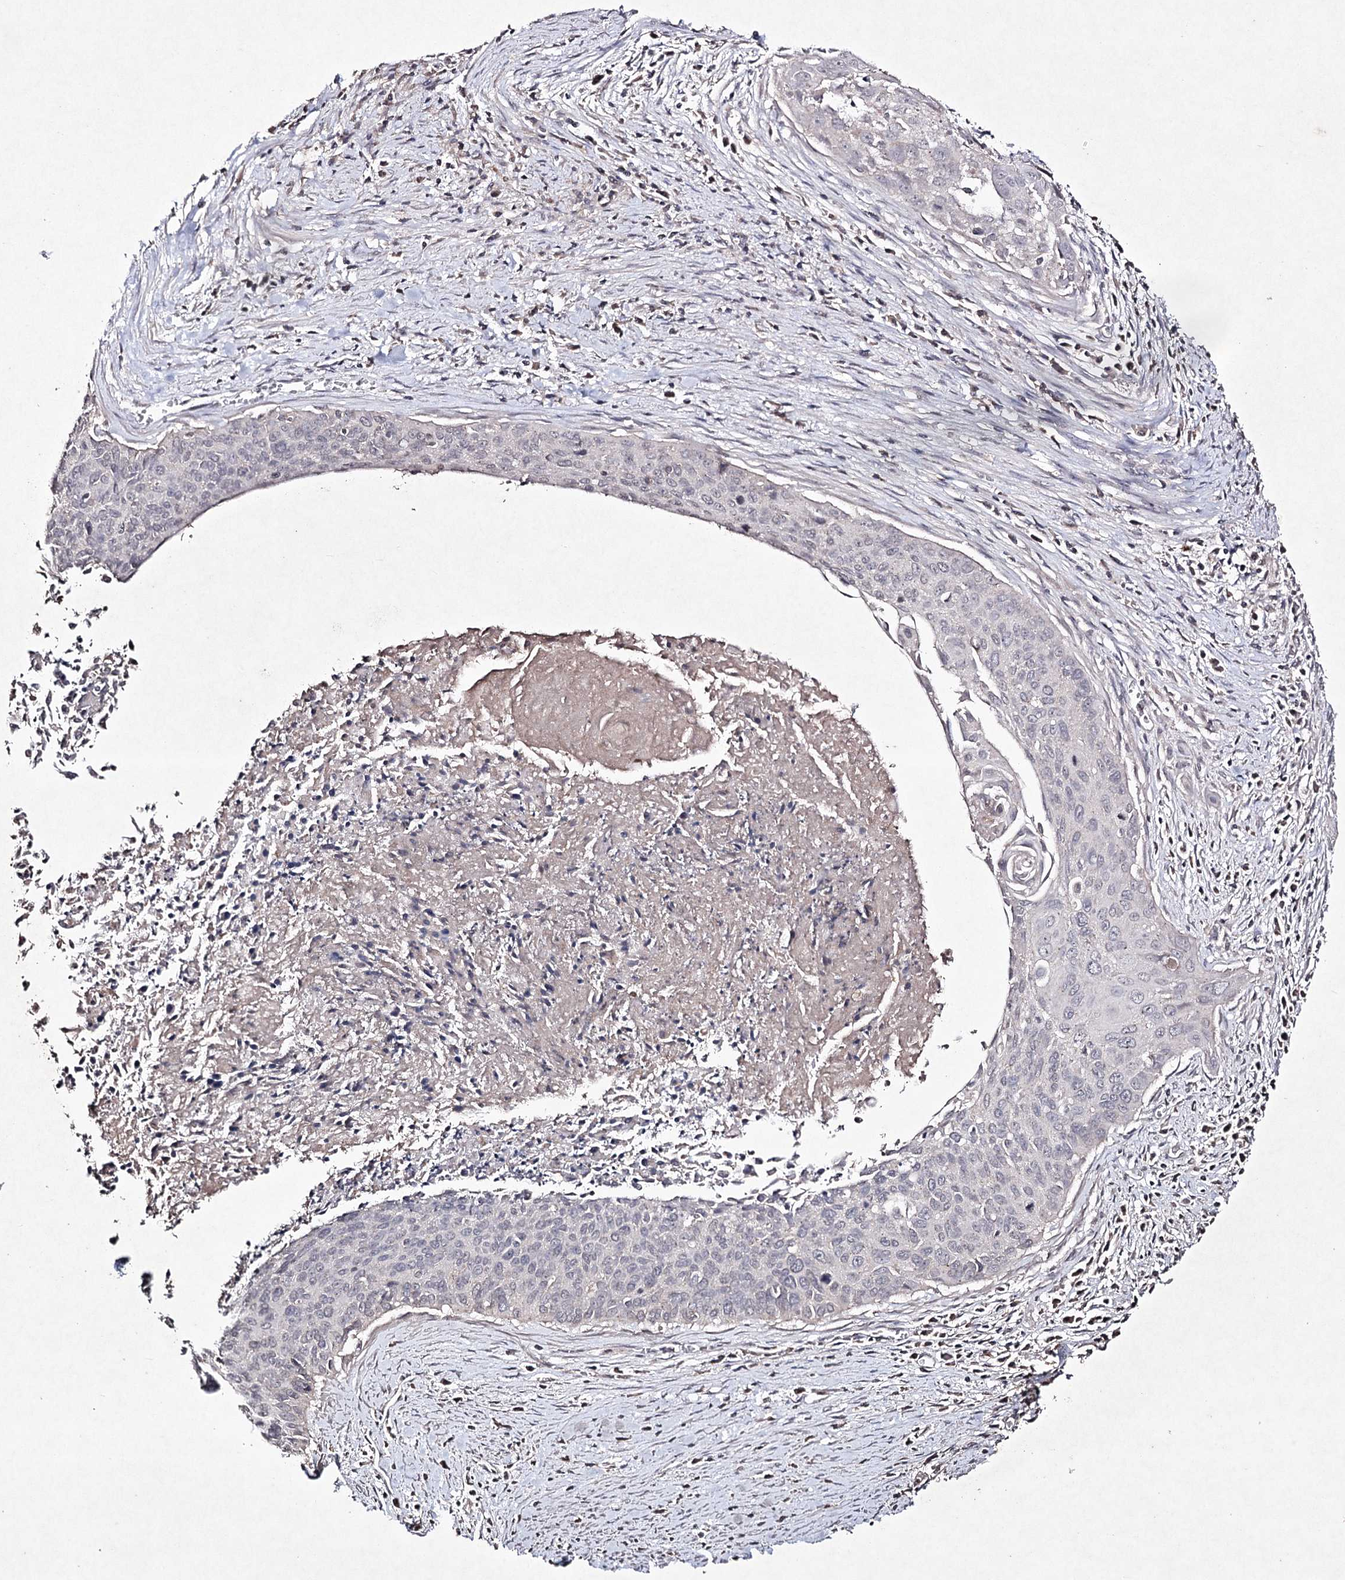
{"staining": {"intensity": "negative", "quantity": "none", "location": "none"}, "tissue": "cervical cancer", "cell_type": "Tumor cells", "image_type": "cancer", "snomed": [{"axis": "morphology", "description": "Squamous cell carcinoma, NOS"}, {"axis": "topography", "description": "Cervix"}], "caption": "This is an immunohistochemistry (IHC) micrograph of human cervical cancer. There is no positivity in tumor cells.", "gene": "SYNGR3", "patient": {"sex": "female", "age": 55}}